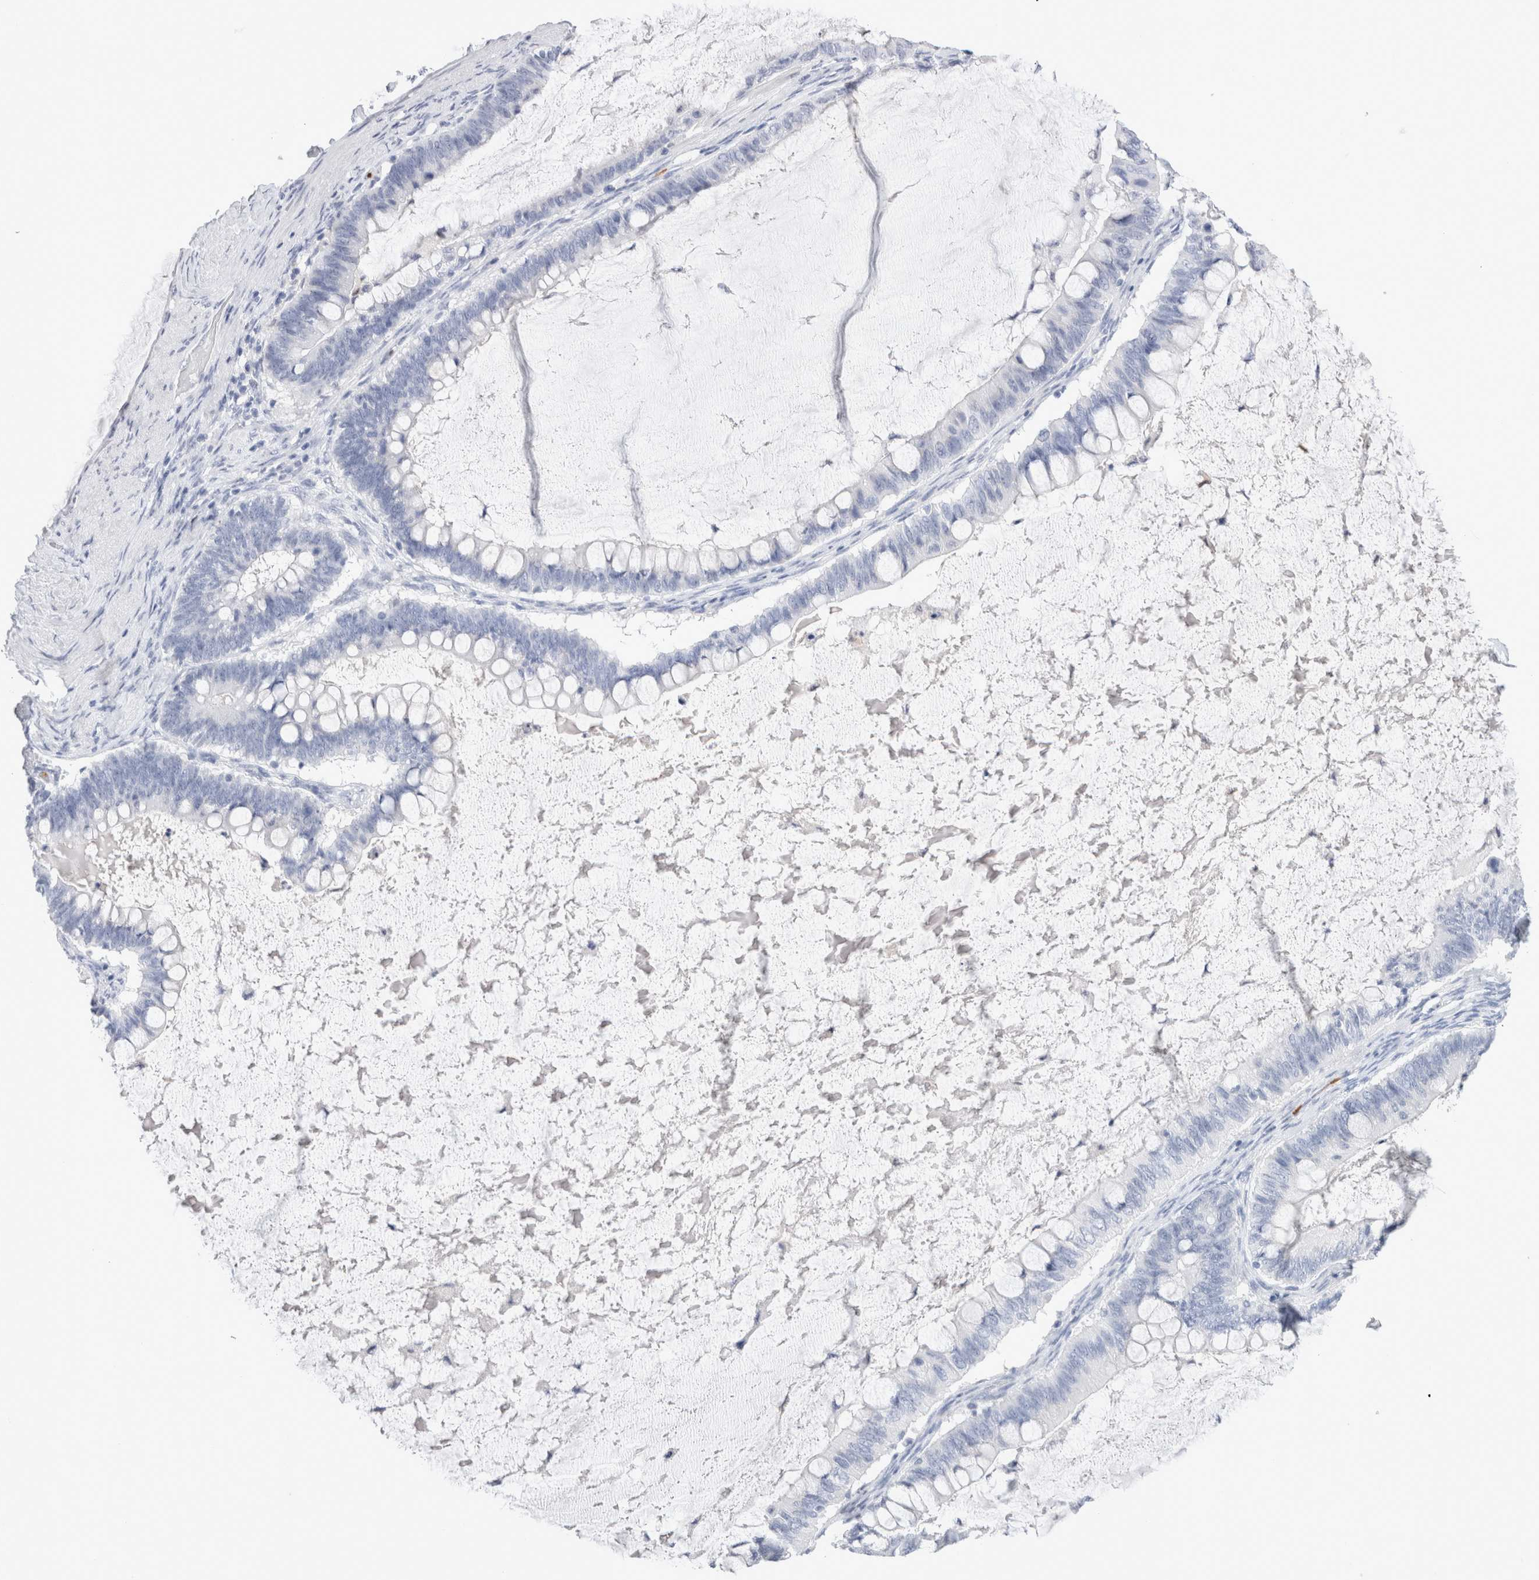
{"staining": {"intensity": "negative", "quantity": "none", "location": "none"}, "tissue": "ovarian cancer", "cell_type": "Tumor cells", "image_type": "cancer", "snomed": [{"axis": "morphology", "description": "Cystadenocarcinoma, mucinous, NOS"}, {"axis": "topography", "description": "Ovary"}], "caption": "Immunohistochemistry micrograph of human ovarian cancer stained for a protein (brown), which reveals no expression in tumor cells.", "gene": "SLC10A5", "patient": {"sex": "female", "age": 61}}